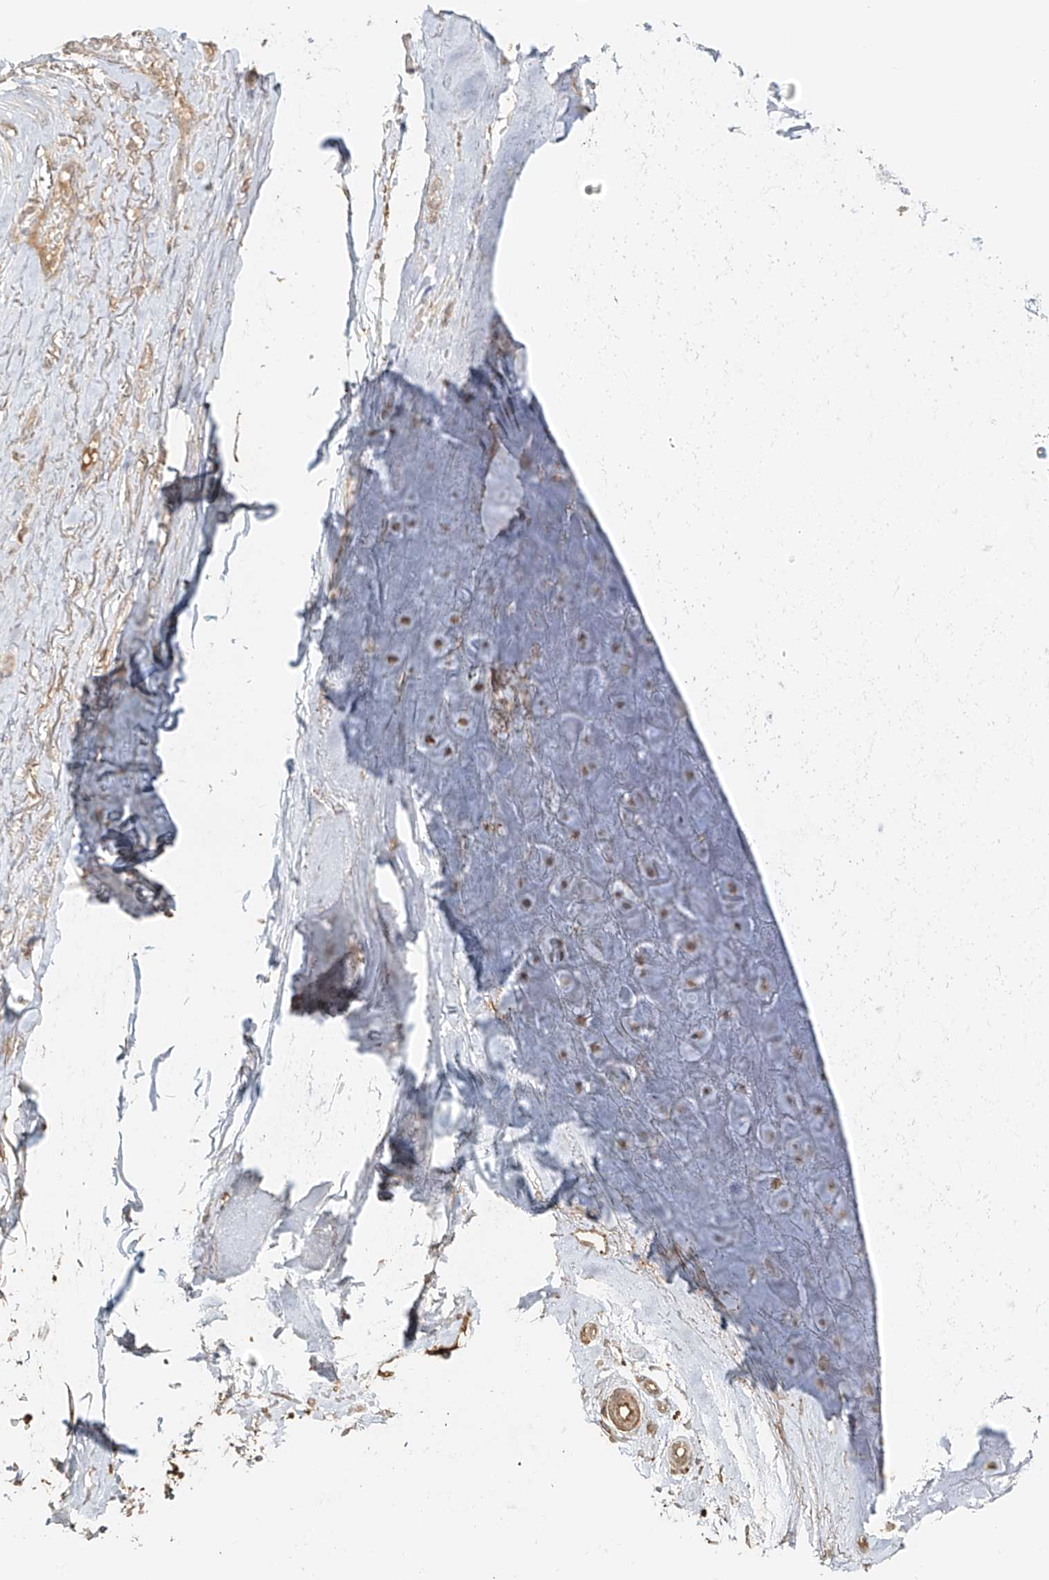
{"staining": {"intensity": "weak", "quantity": ">75%", "location": "cytoplasmic/membranous"}, "tissue": "adipose tissue", "cell_type": "Adipocytes", "image_type": "normal", "snomed": [{"axis": "morphology", "description": "Normal tissue, NOS"}, {"axis": "morphology", "description": "Basal cell carcinoma"}, {"axis": "topography", "description": "Skin"}], "caption": "Adipose tissue was stained to show a protein in brown. There is low levels of weak cytoplasmic/membranous expression in about >75% of adipocytes. Nuclei are stained in blue.", "gene": "NPHS1", "patient": {"sex": "female", "age": 89}}